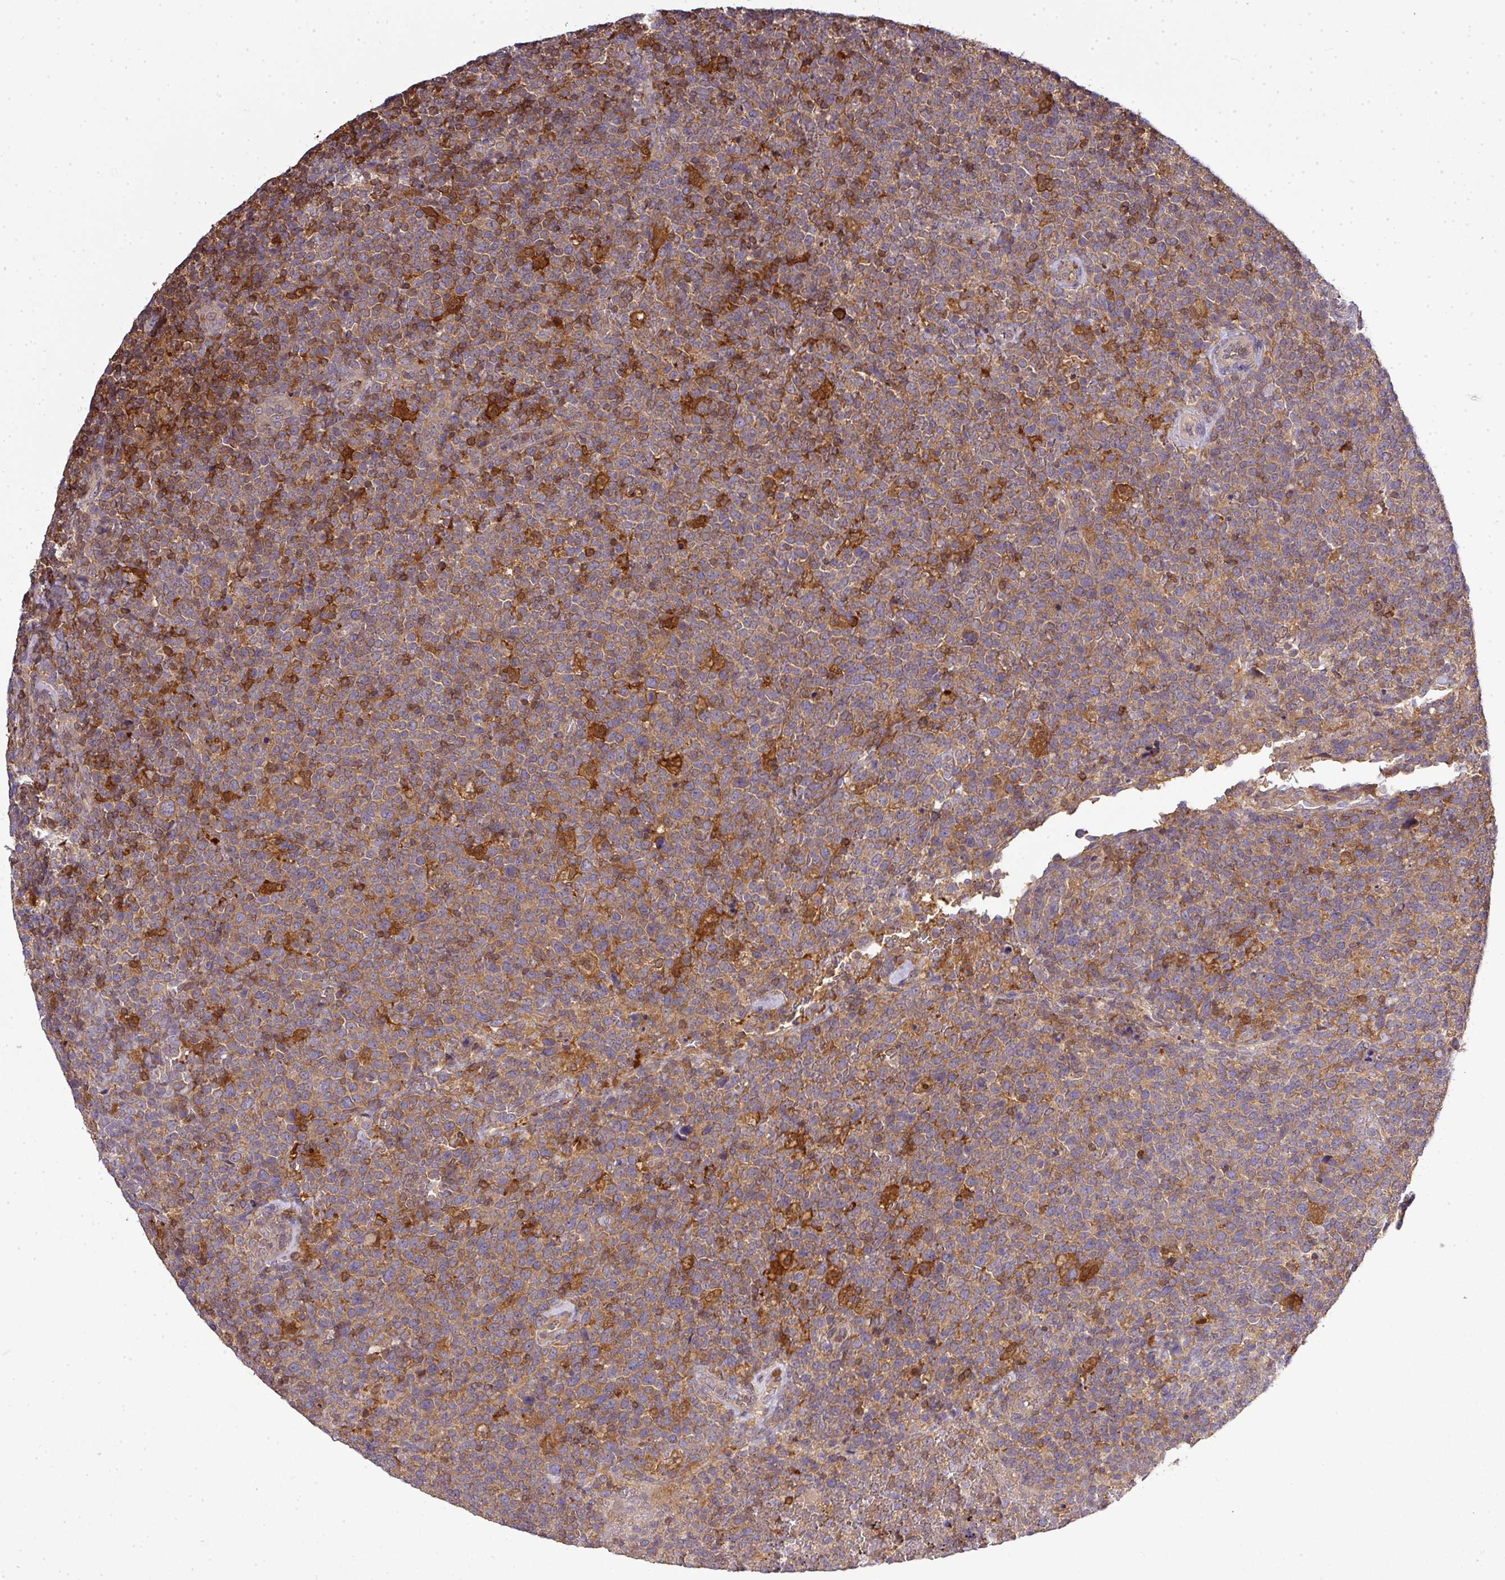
{"staining": {"intensity": "moderate", "quantity": ">75%", "location": "cytoplasmic/membranous"}, "tissue": "lymphoma", "cell_type": "Tumor cells", "image_type": "cancer", "snomed": [{"axis": "morphology", "description": "Malignant lymphoma, non-Hodgkin's type, High grade"}, {"axis": "topography", "description": "Lymph node"}], "caption": "Protein expression analysis of high-grade malignant lymphoma, non-Hodgkin's type displays moderate cytoplasmic/membranous expression in about >75% of tumor cells.", "gene": "STAT5A", "patient": {"sex": "male", "age": 61}}